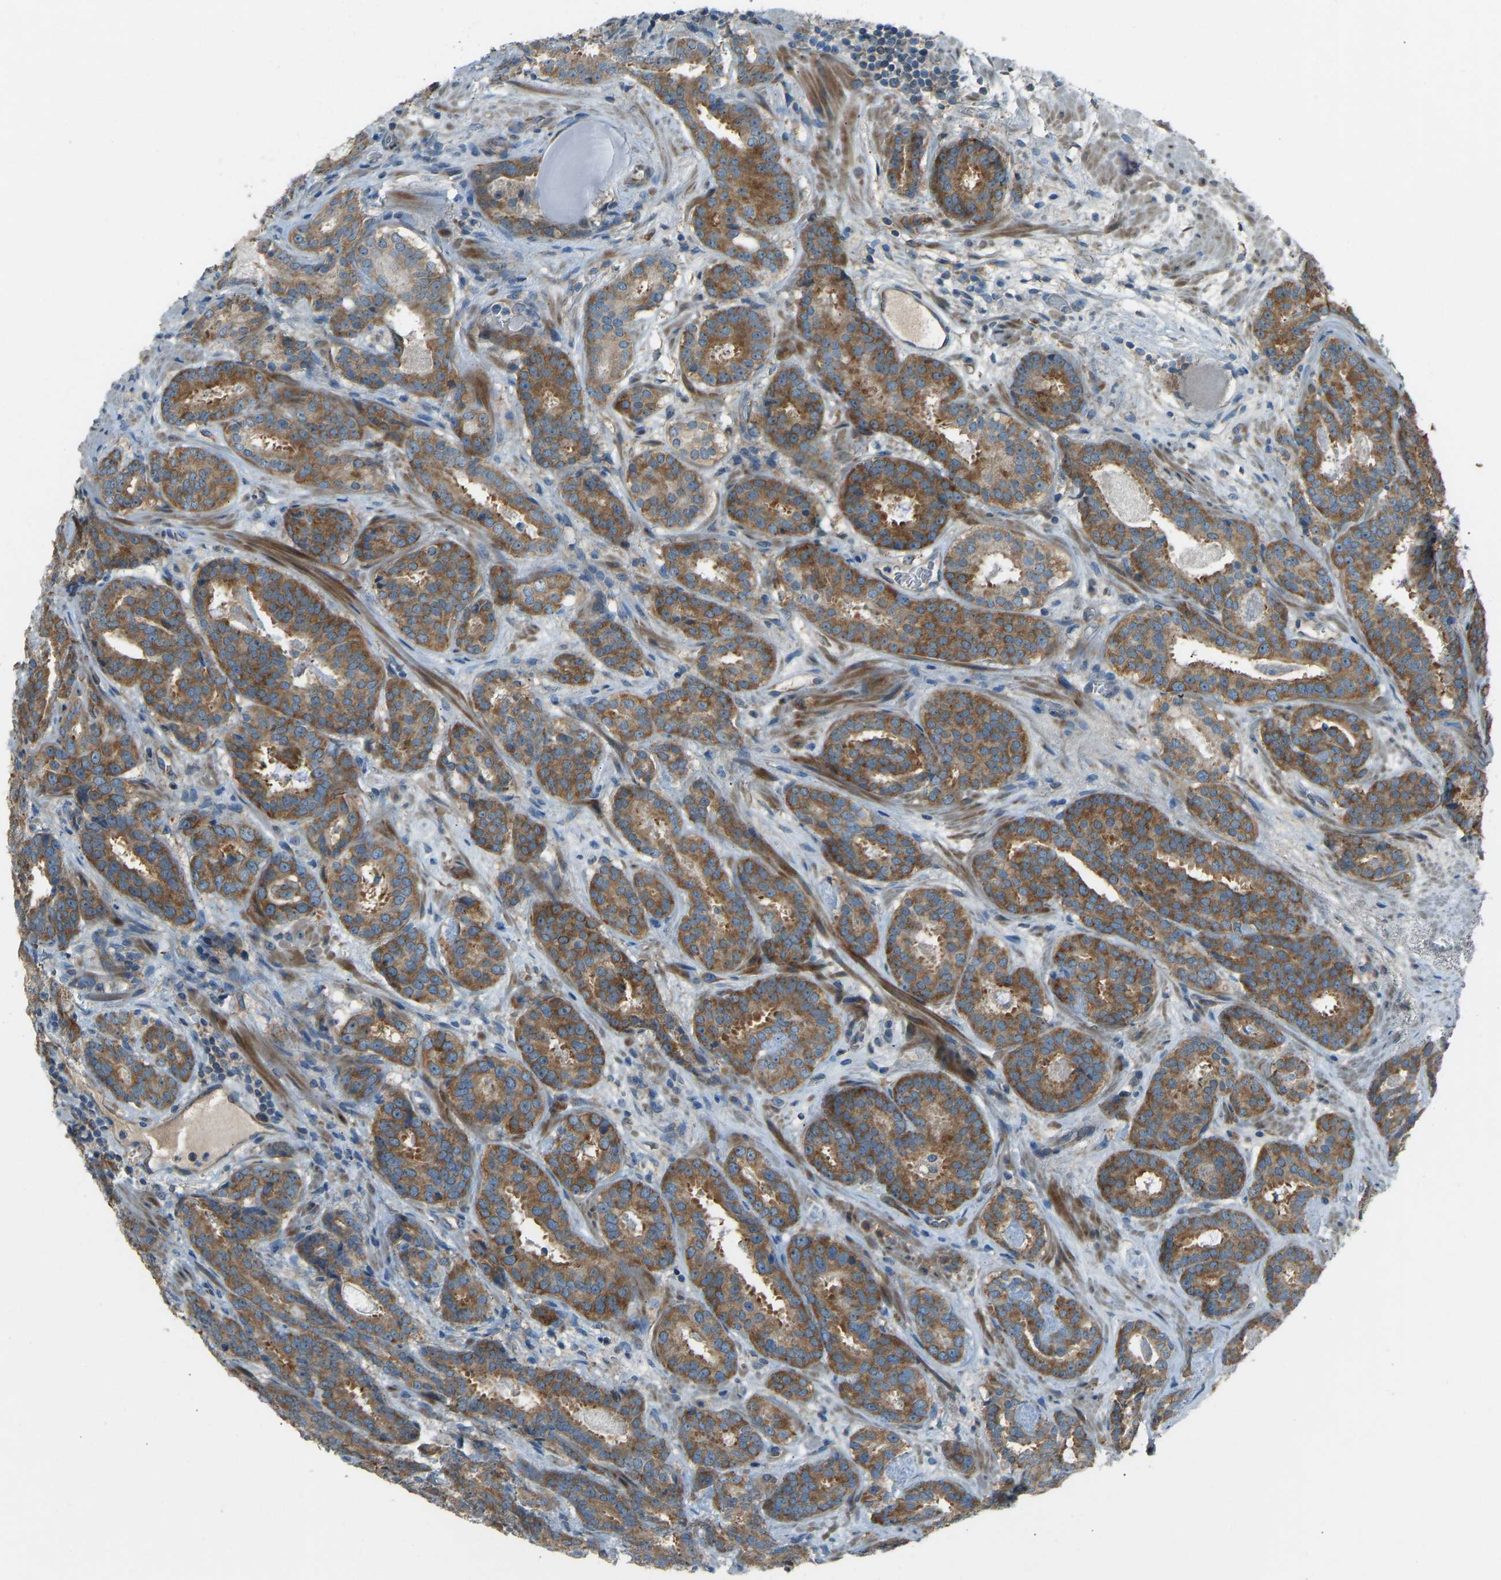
{"staining": {"intensity": "strong", "quantity": ">75%", "location": "cytoplasmic/membranous"}, "tissue": "prostate cancer", "cell_type": "Tumor cells", "image_type": "cancer", "snomed": [{"axis": "morphology", "description": "Adenocarcinoma, Low grade"}, {"axis": "topography", "description": "Prostate"}], "caption": "Brown immunohistochemical staining in human prostate low-grade adenocarcinoma reveals strong cytoplasmic/membranous staining in about >75% of tumor cells.", "gene": "STAU2", "patient": {"sex": "male", "age": 69}}